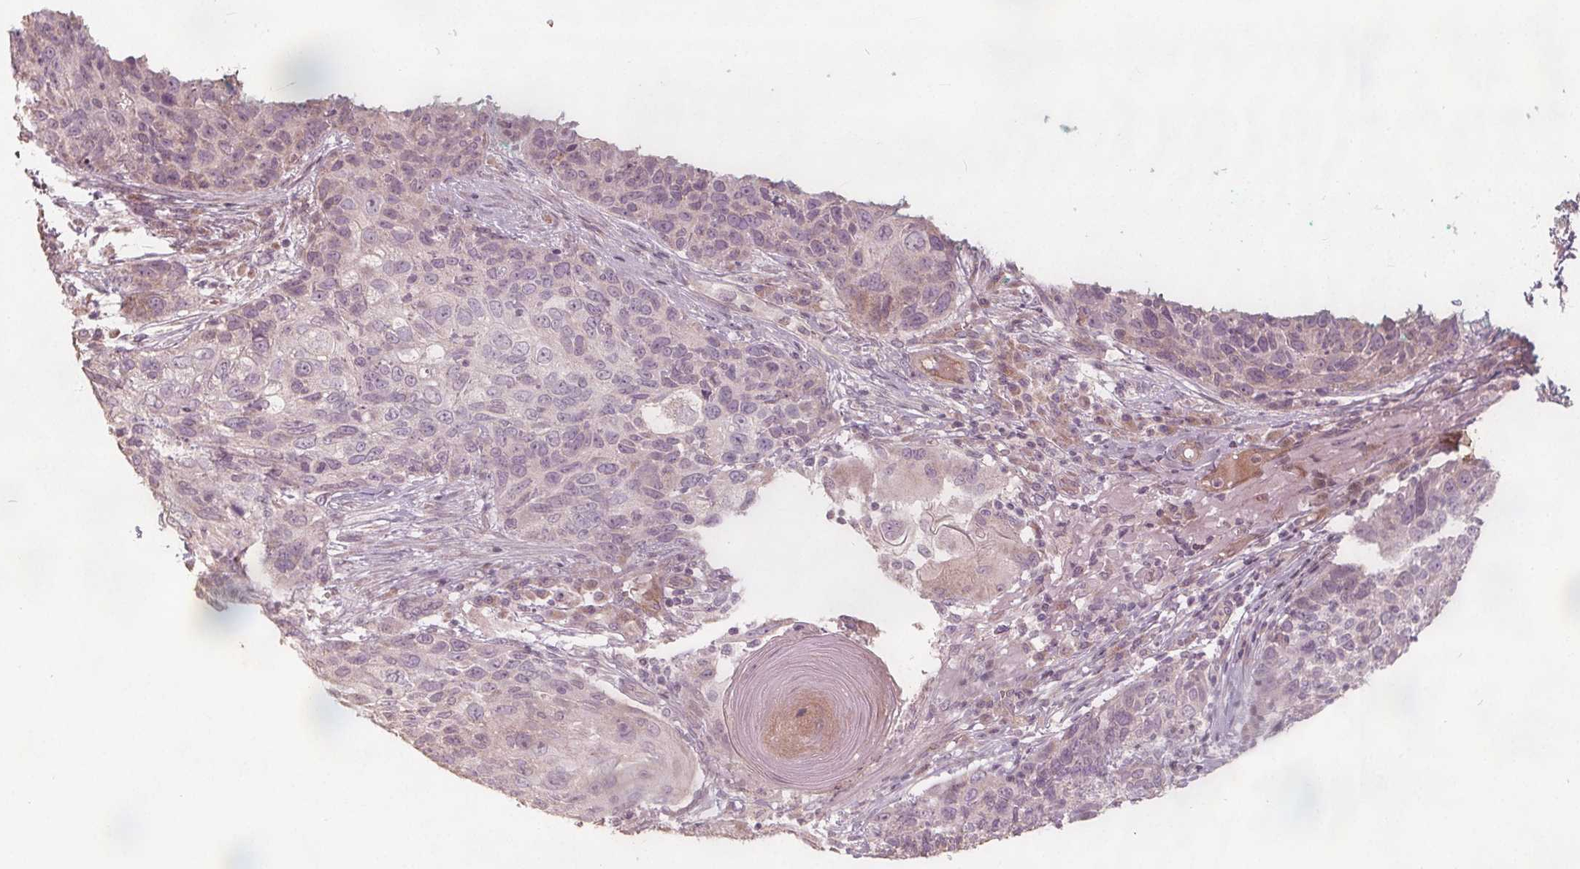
{"staining": {"intensity": "negative", "quantity": "none", "location": "none"}, "tissue": "skin cancer", "cell_type": "Tumor cells", "image_type": "cancer", "snomed": [{"axis": "morphology", "description": "Squamous cell carcinoma, NOS"}, {"axis": "topography", "description": "Skin"}], "caption": "Squamous cell carcinoma (skin) was stained to show a protein in brown. There is no significant staining in tumor cells.", "gene": "PTPRT", "patient": {"sex": "male", "age": 92}}